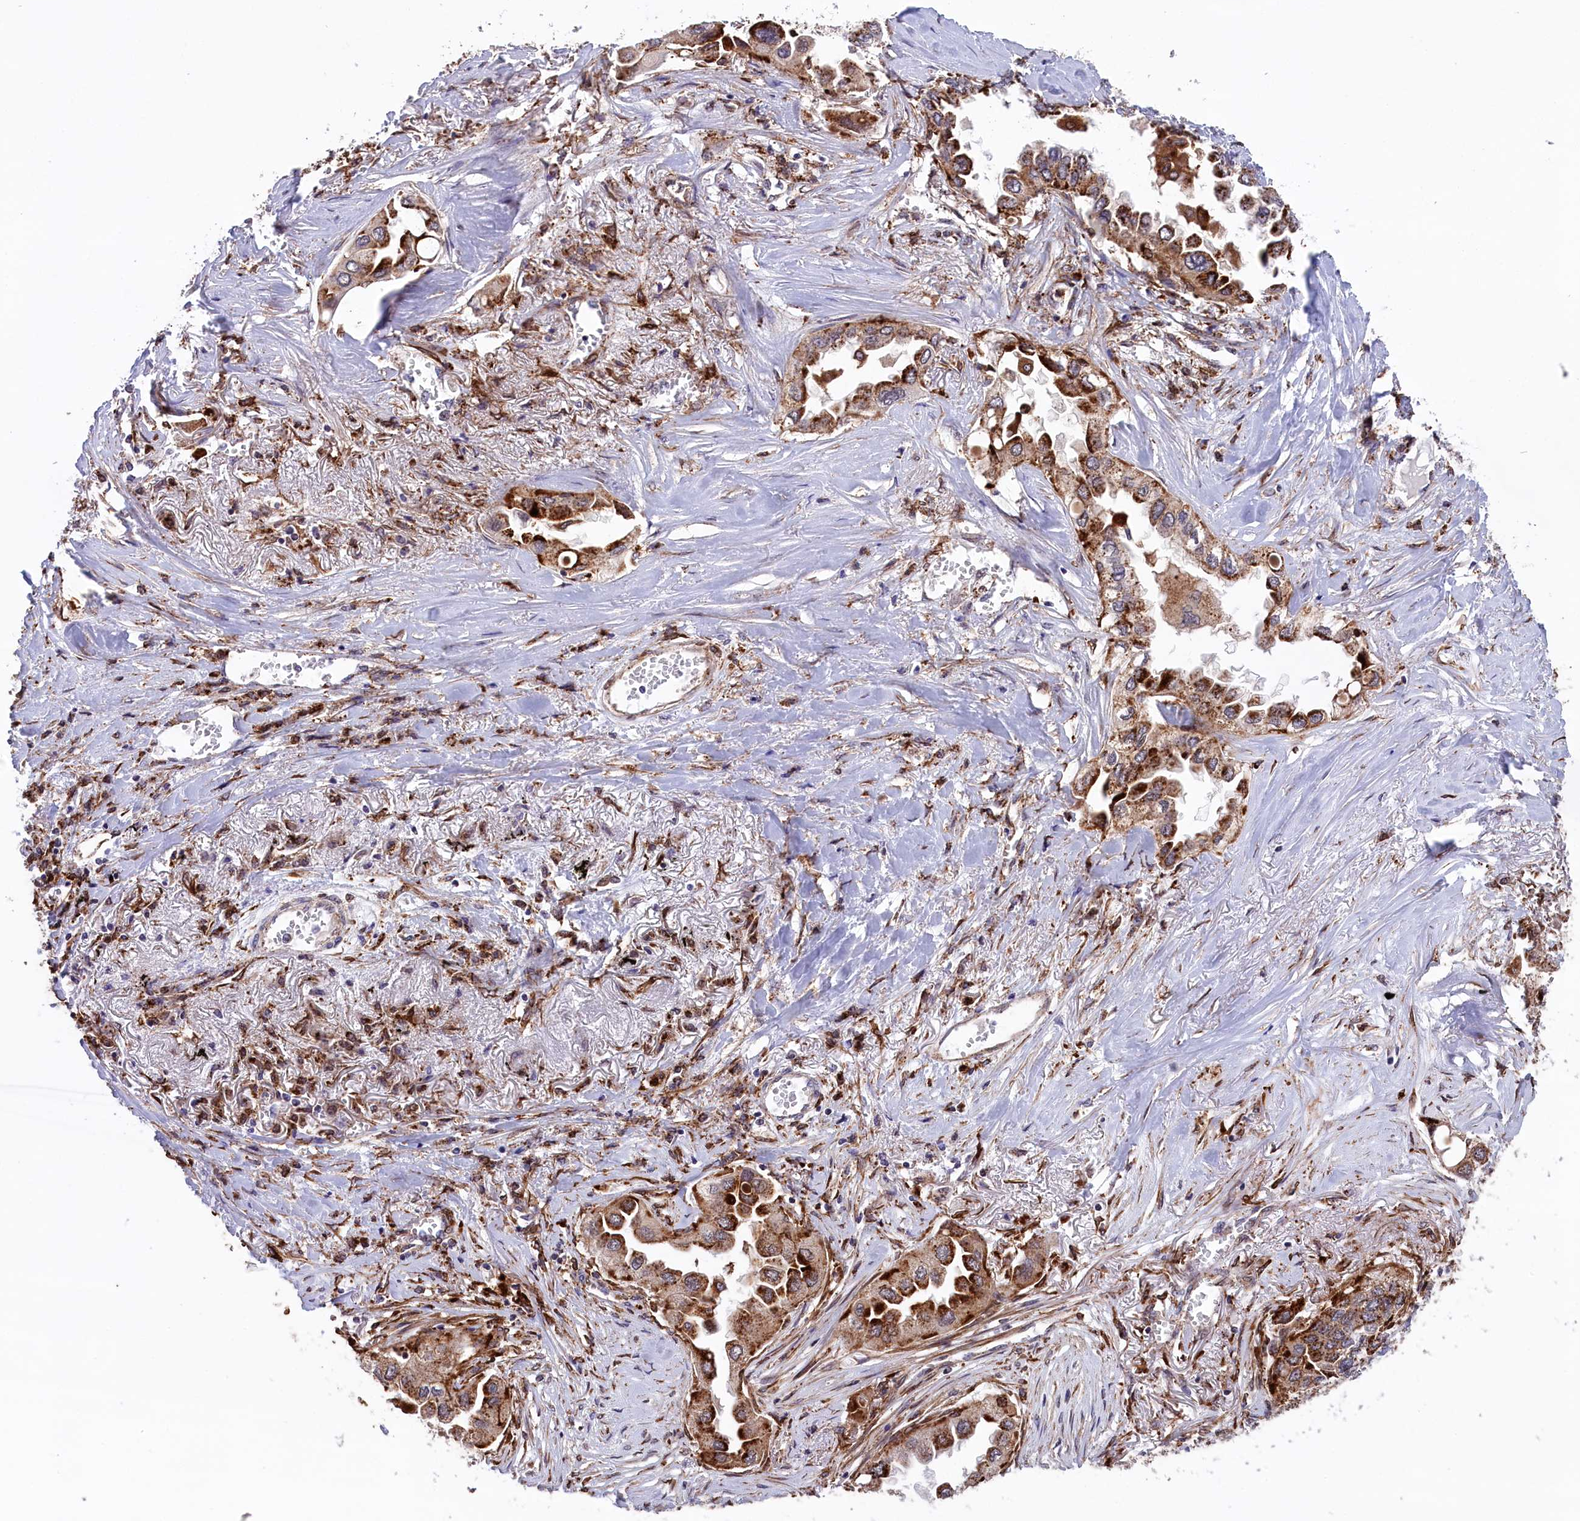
{"staining": {"intensity": "strong", "quantity": "25%-75%", "location": "cytoplasmic/membranous"}, "tissue": "lung cancer", "cell_type": "Tumor cells", "image_type": "cancer", "snomed": [{"axis": "morphology", "description": "Adenocarcinoma, NOS"}, {"axis": "topography", "description": "Lung"}], "caption": "Lung cancer (adenocarcinoma) was stained to show a protein in brown. There is high levels of strong cytoplasmic/membranous staining in approximately 25%-75% of tumor cells.", "gene": "MAN2B1", "patient": {"sex": "female", "age": 76}}